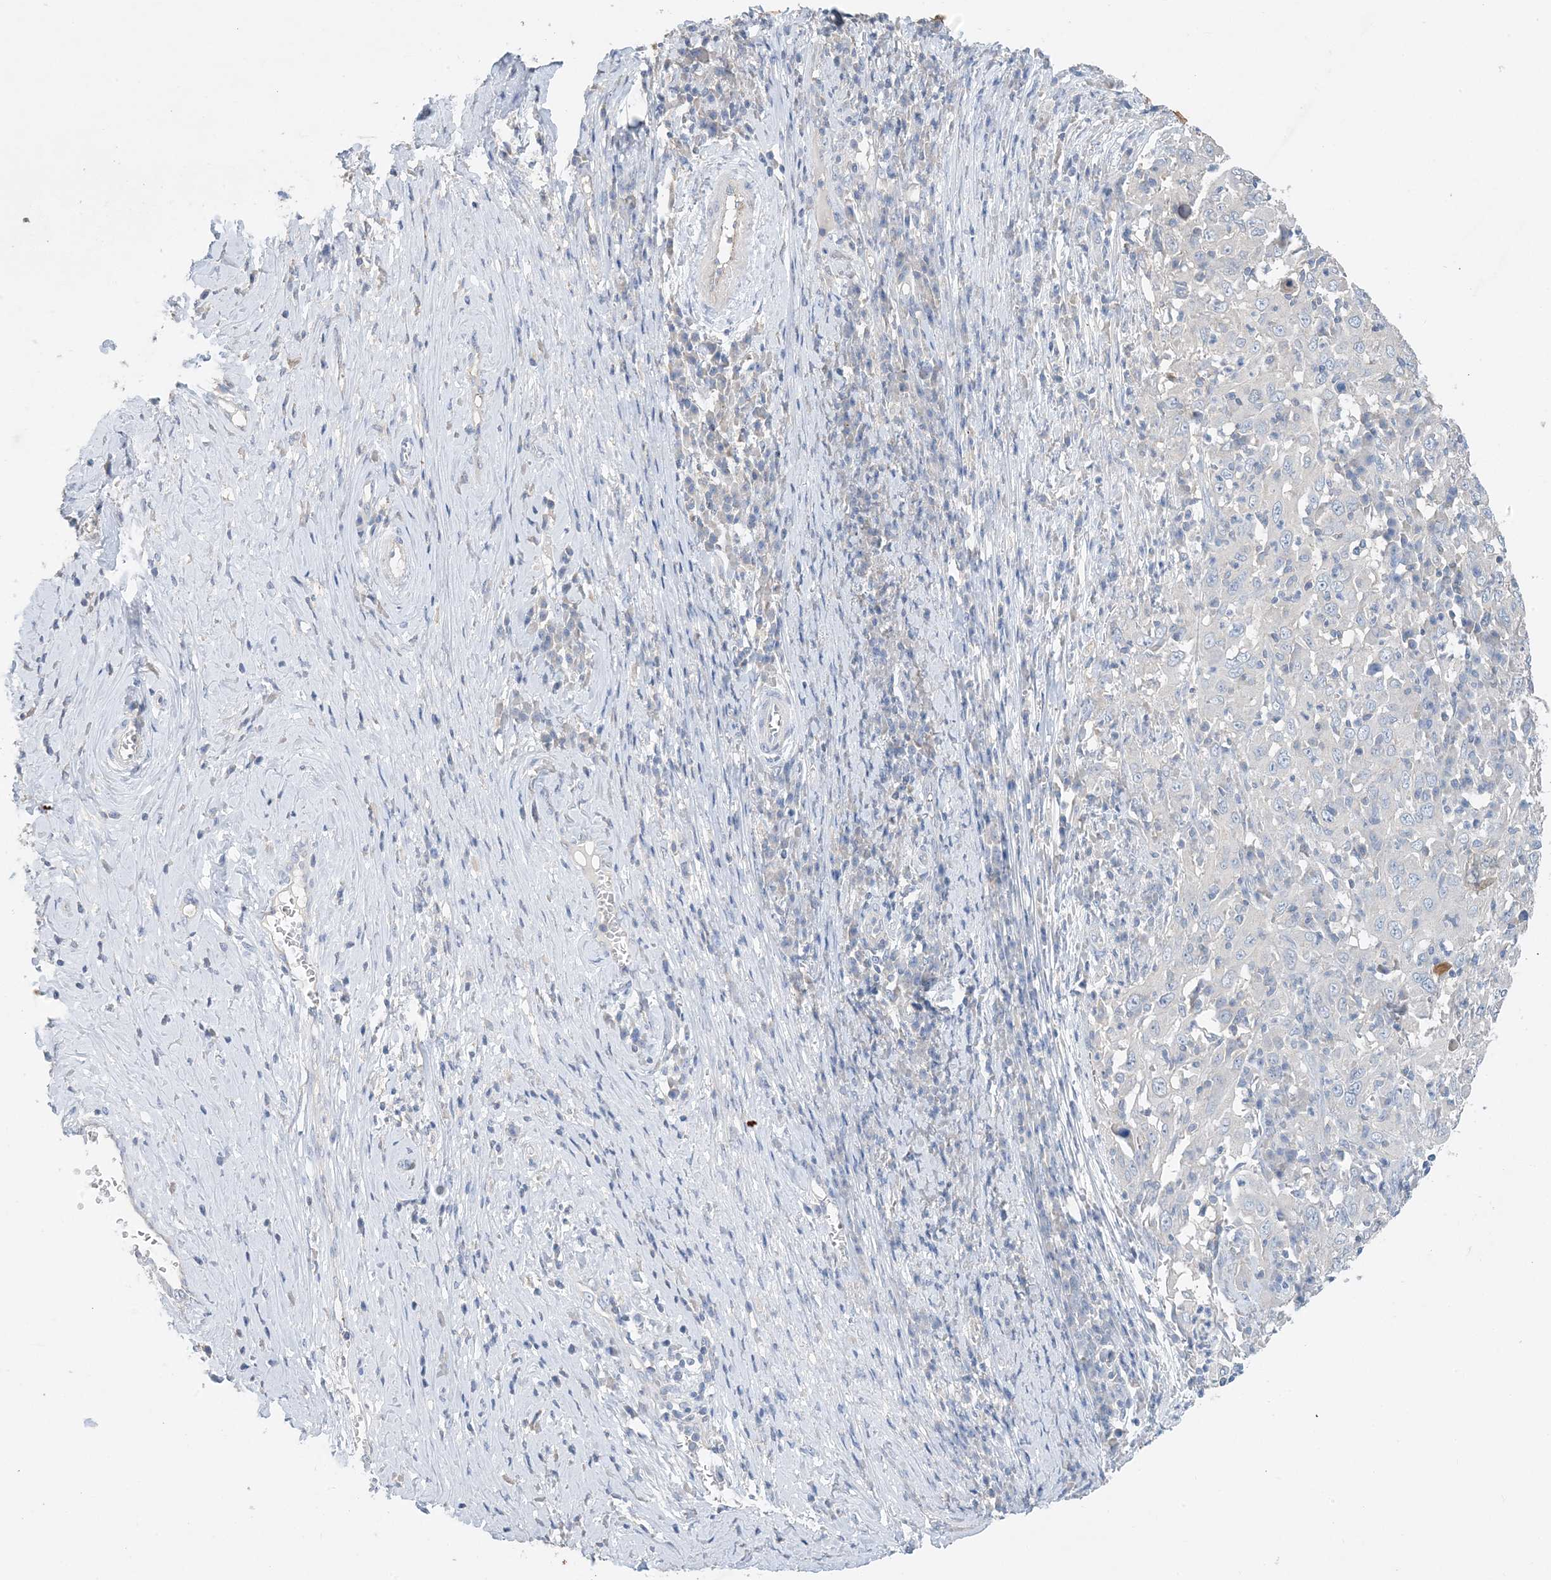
{"staining": {"intensity": "negative", "quantity": "none", "location": "none"}, "tissue": "cervical cancer", "cell_type": "Tumor cells", "image_type": "cancer", "snomed": [{"axis": "morphology", "description": "Squamous cell carcinoma, NOS"}, {"axis": "topography", "description": "Cervix"}], "caption": "Human cervical squamous cell carcinoma stained for a protein using IHC reveals no expression in tumor cells.", "gene": "KPRP", "patient": {"sex": "female", "age": 46}}